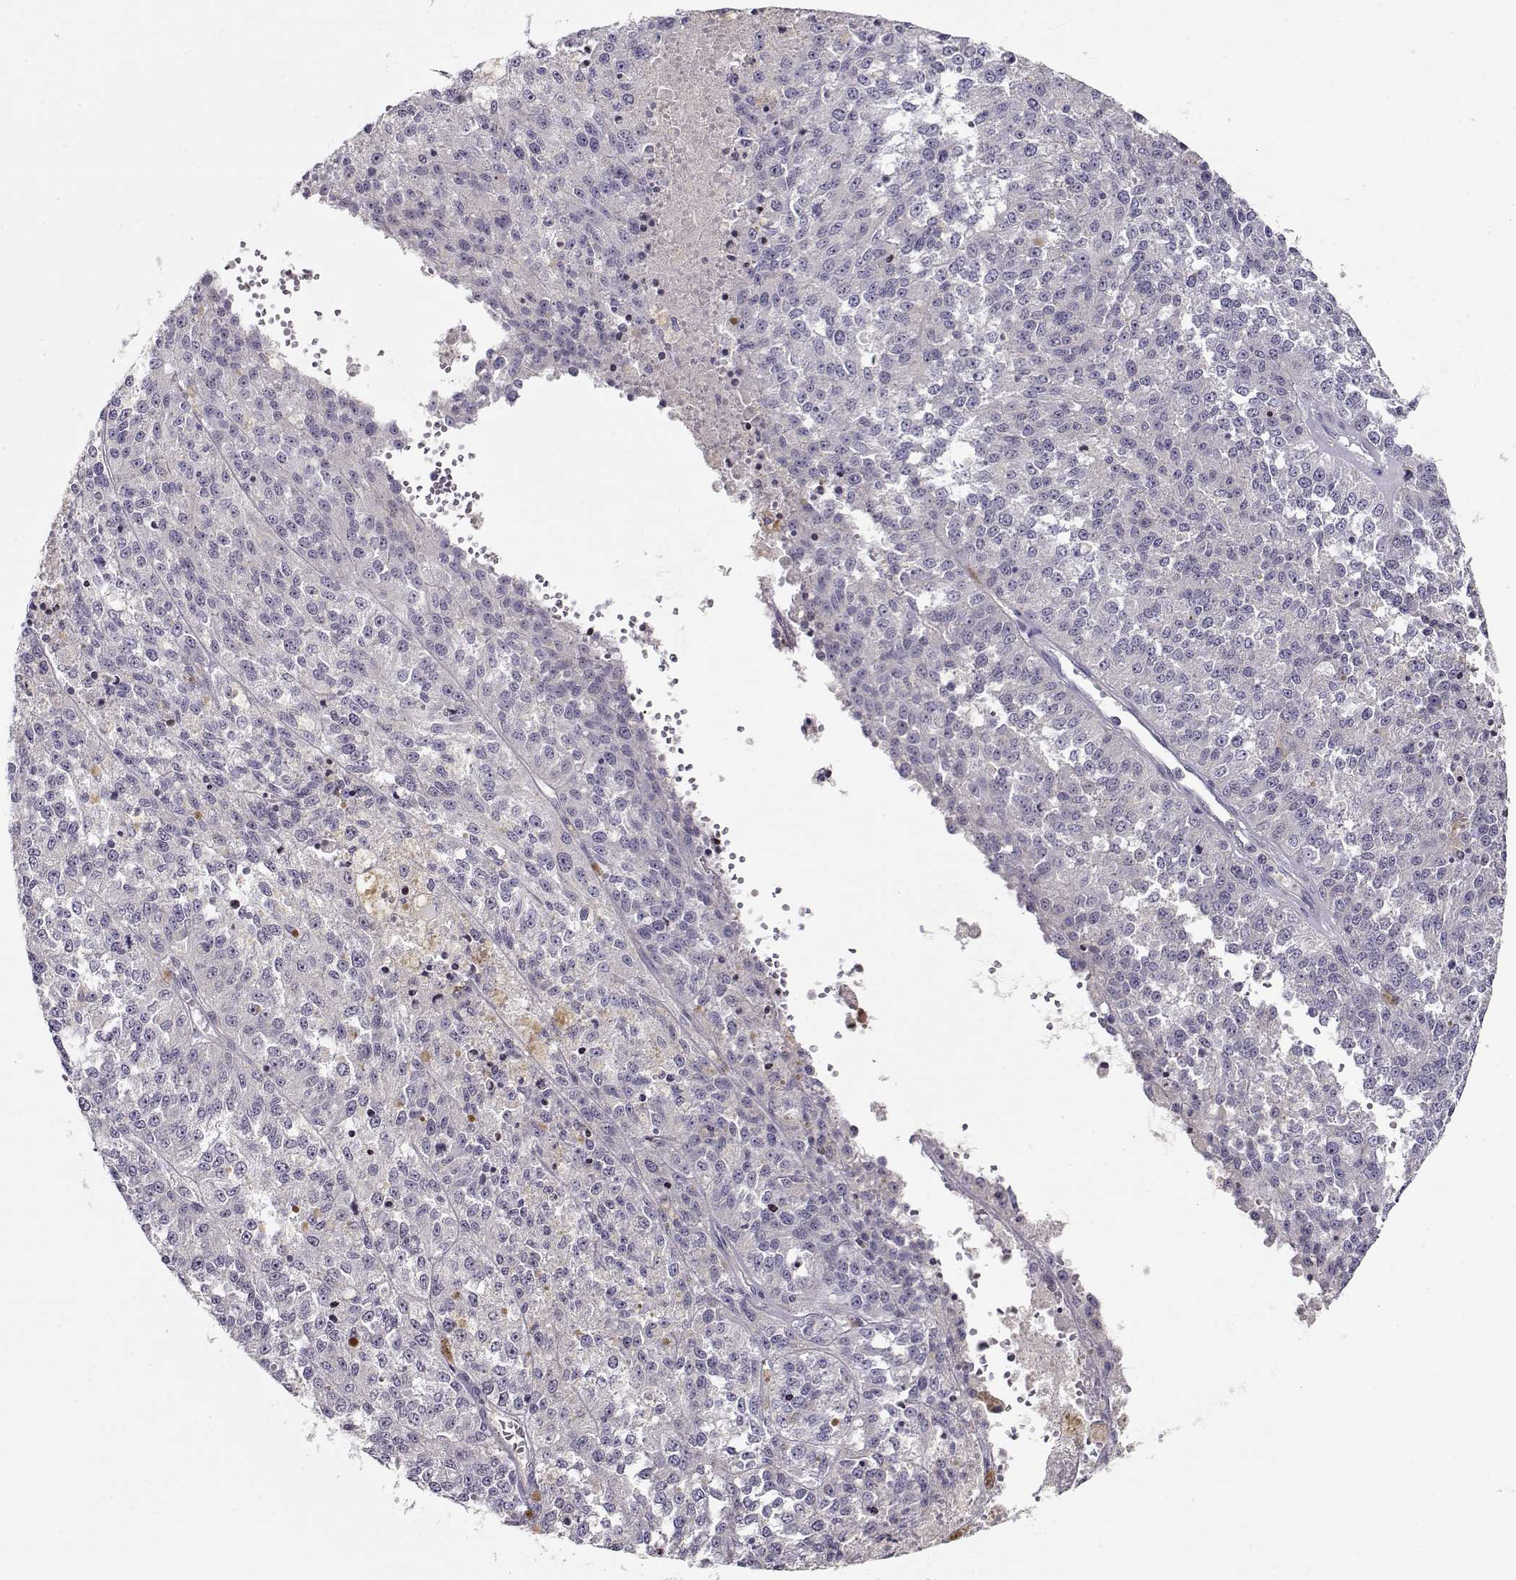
{"staining": {"intensity": "negative", "quantity": "none", "location": "none"}, "tissue": "melanoma", "cell_type": "Tumor cells", "image_type": "cancer", "snomed": [{"axis": "morphology", "description": "Malignant melanoma, Metastatic site"}, {"axis": "topography", "description": "Lymph node"}], "caption": "Immunohistochemical staining of melanoma demonstrates no significant staining in tumor cells. (Immunohistochemistry (ihc), brightfield microscopy, high magnification).", "gene": "CRX", "patient": {"sex": "female", "age": 64}}